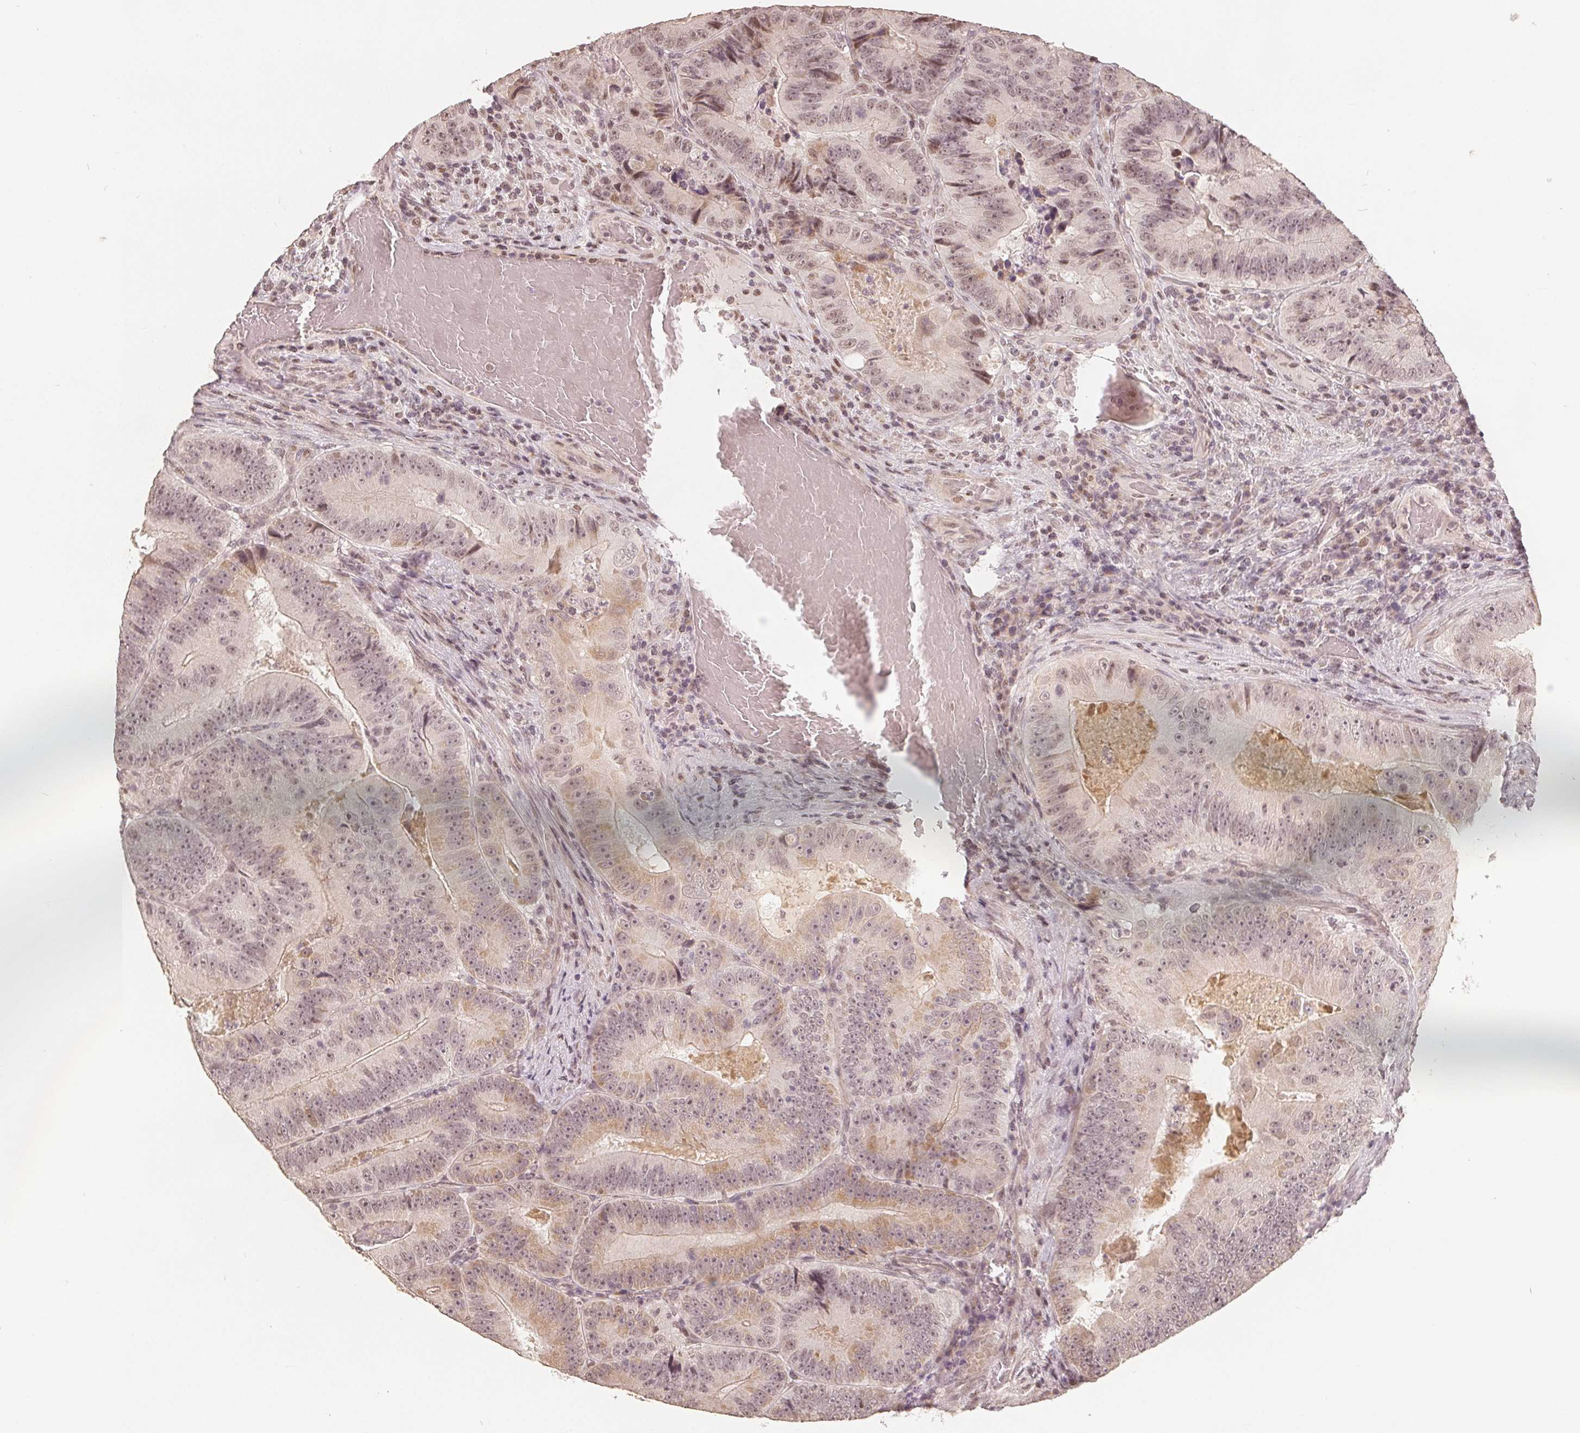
{"staining": {"intensity": "weak", "quantity": "25%-75%", "location": "cytoplasmic/membranous,nuclear"}, "tissue": "colorectal cancer", "cell_type": "Tumor cells", "image_type": "cancer", "snomed": [{"axis": "morphology", "description": "Adenocarcinoma, NOS"}, {"axis": "topography", "description": "Colon"}], "caption": "Colorectal adenocarcinoma tissue shows weak cytoplasmic/membranous and nuclear positivity in approximately 25%-75% of tumor cells", "gene": "CCDC138", "patient": {"sex": "female", "age": 86}}